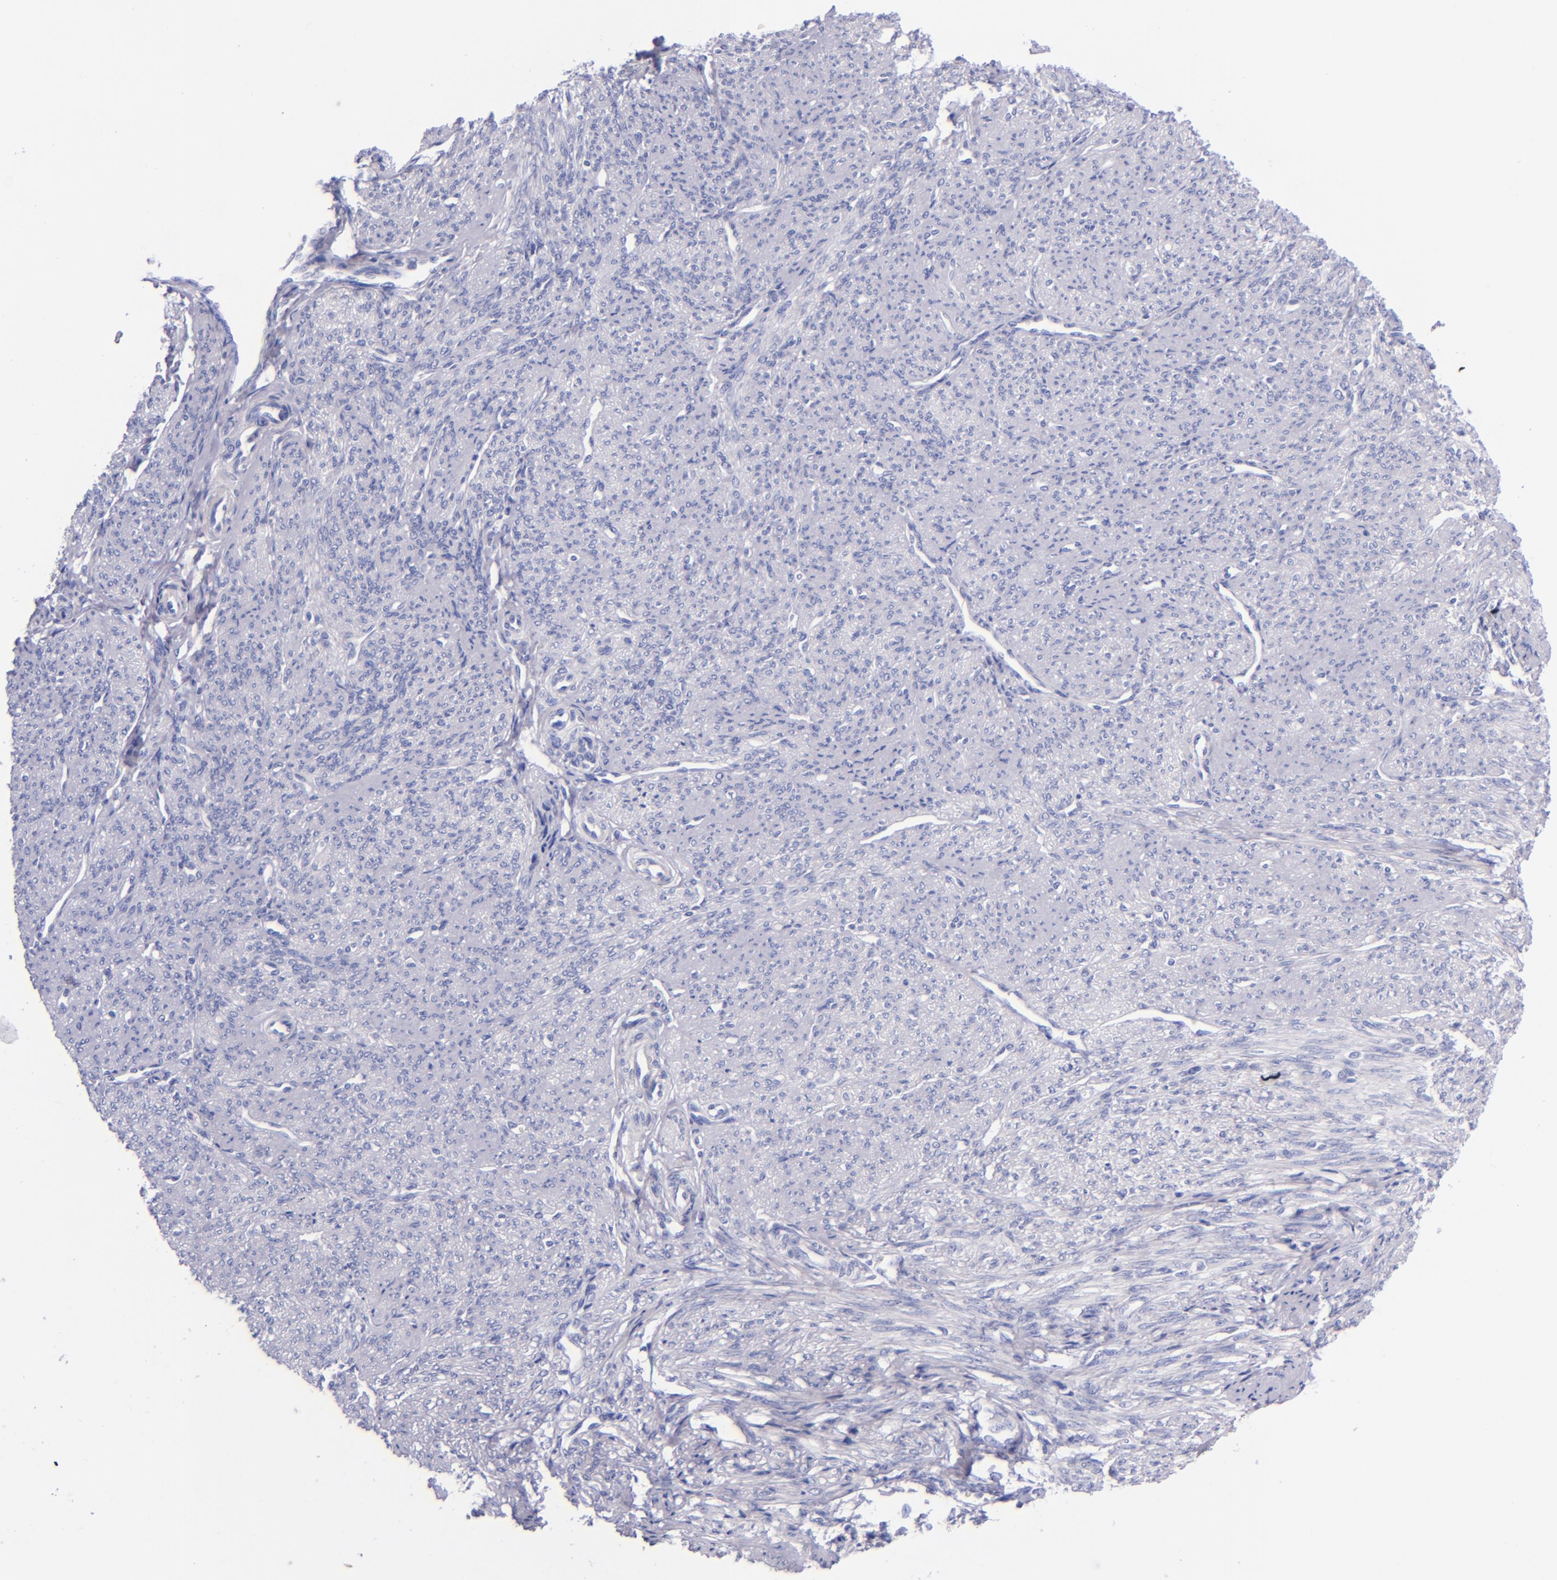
{"staining": {"intensity": "negative", "quantity": "none", "location": "none"}, "tissue": "smooth muscle", "cell_type": "Smooth muscle cells", "image_type": "normal", "snomed": [{"axis": "morphology", "description": "Normal tissue, NOS"}, {"axis": "topography", "description": "Cervix"}, {"axis": "topography", "description": "Endometrium"}], "caption": "Immunohistochemistry (IHC) of normal smooth muscle shows no expression in smooth muscle cells.", "gene": "LAG3", "patient": {"sex": "female", "age": 65}}